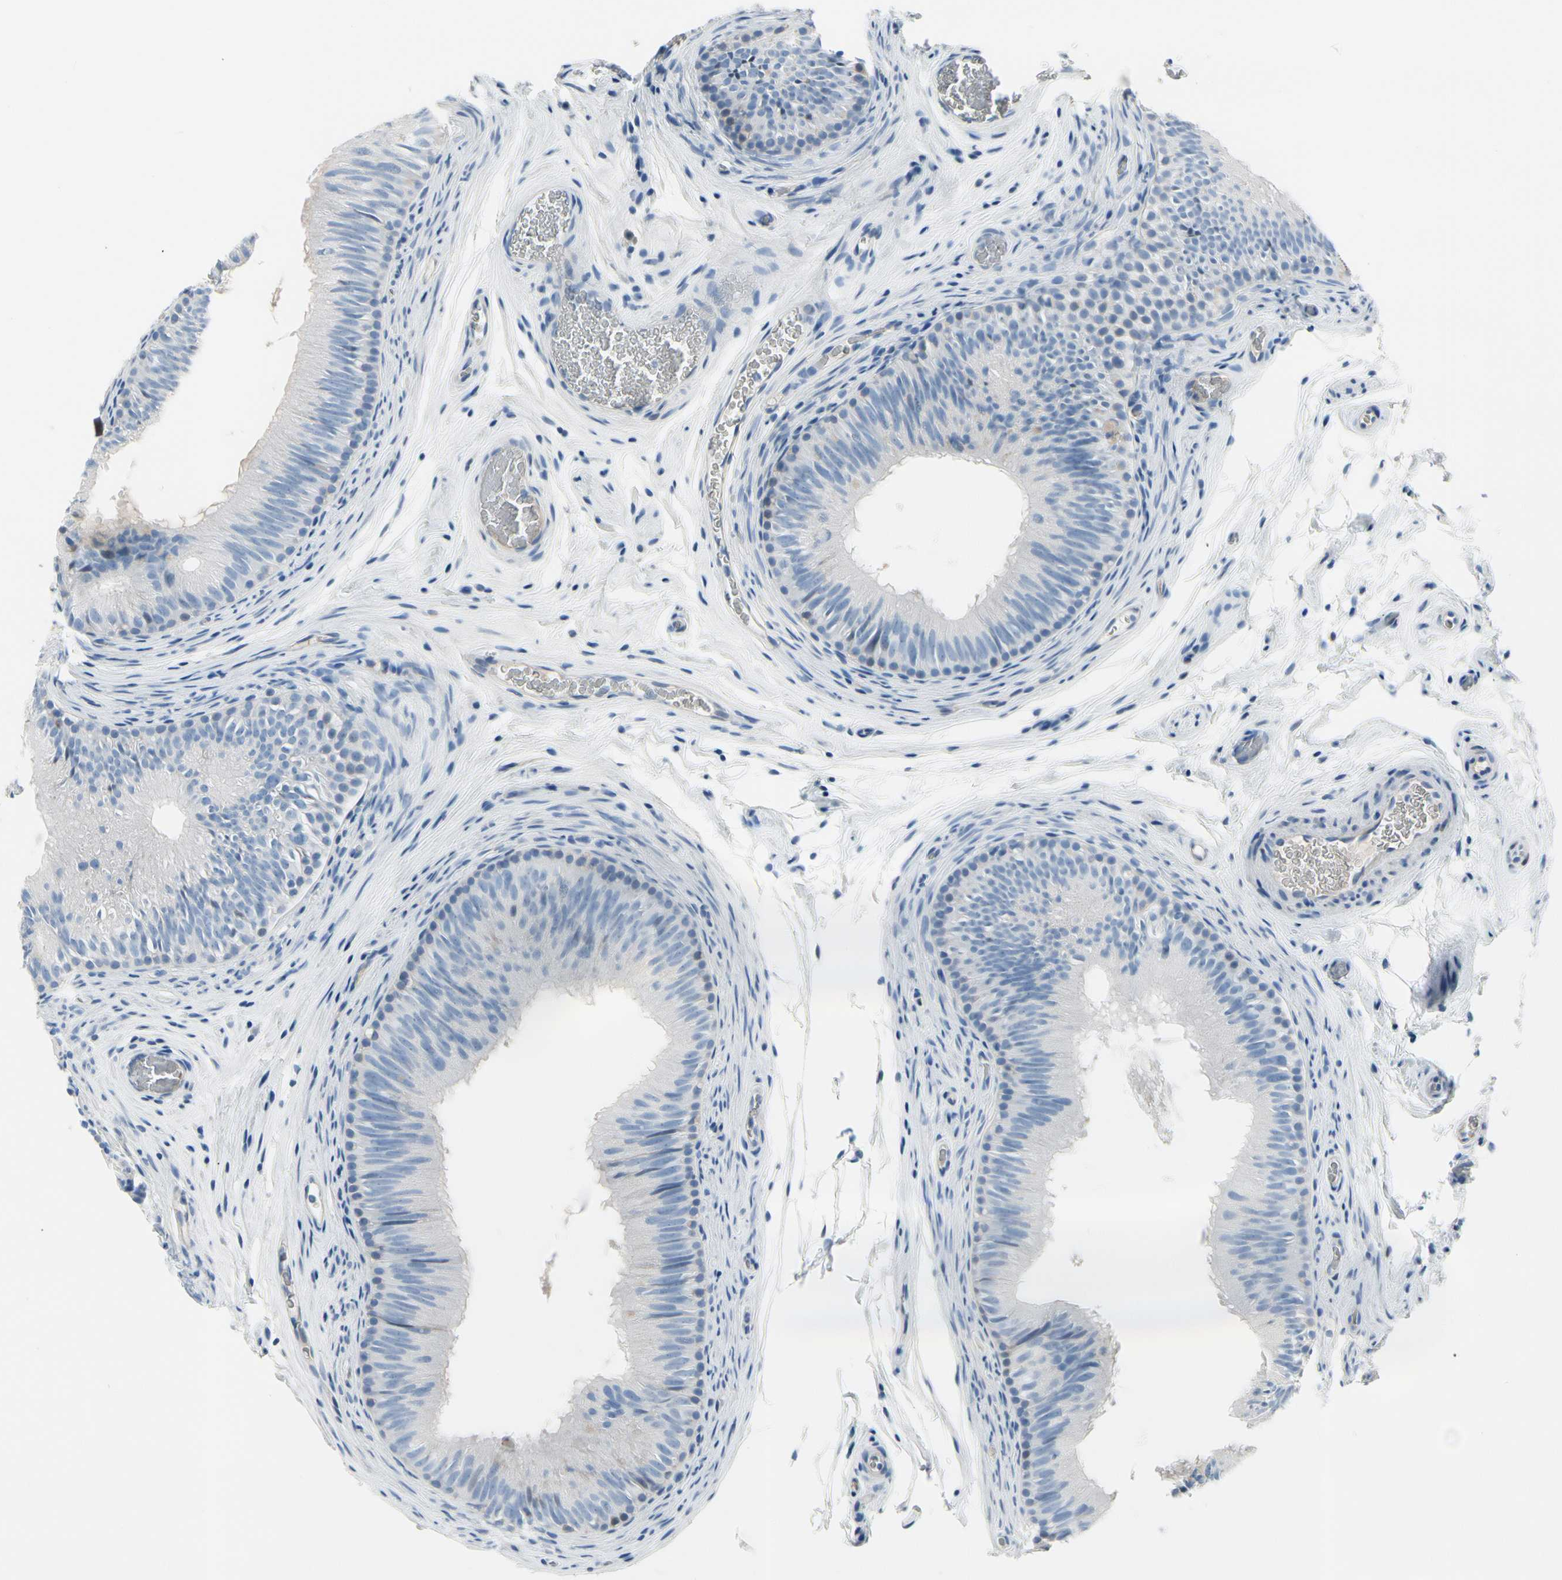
{"staining": {"intensity": "weak", "quantity": "<25%", "location": "cytoplasmic/membranous"}, "tissue": "epididymis", "cell_type": "Glandular cells", "image_type": "normal", "snomed": [{"axis": "morphology", "description": "Normal tissue, NOS"}, {"axis": "topography", "description": "Epididymis"}], "caption": "Immunohistochemistry (IHC) photomicrograph of normal human epididymis stained for a protein (brown), which displays no expression in glandular cells.", "gene": "MUC5B", "patient": {"sex": "male", "age": 36}}